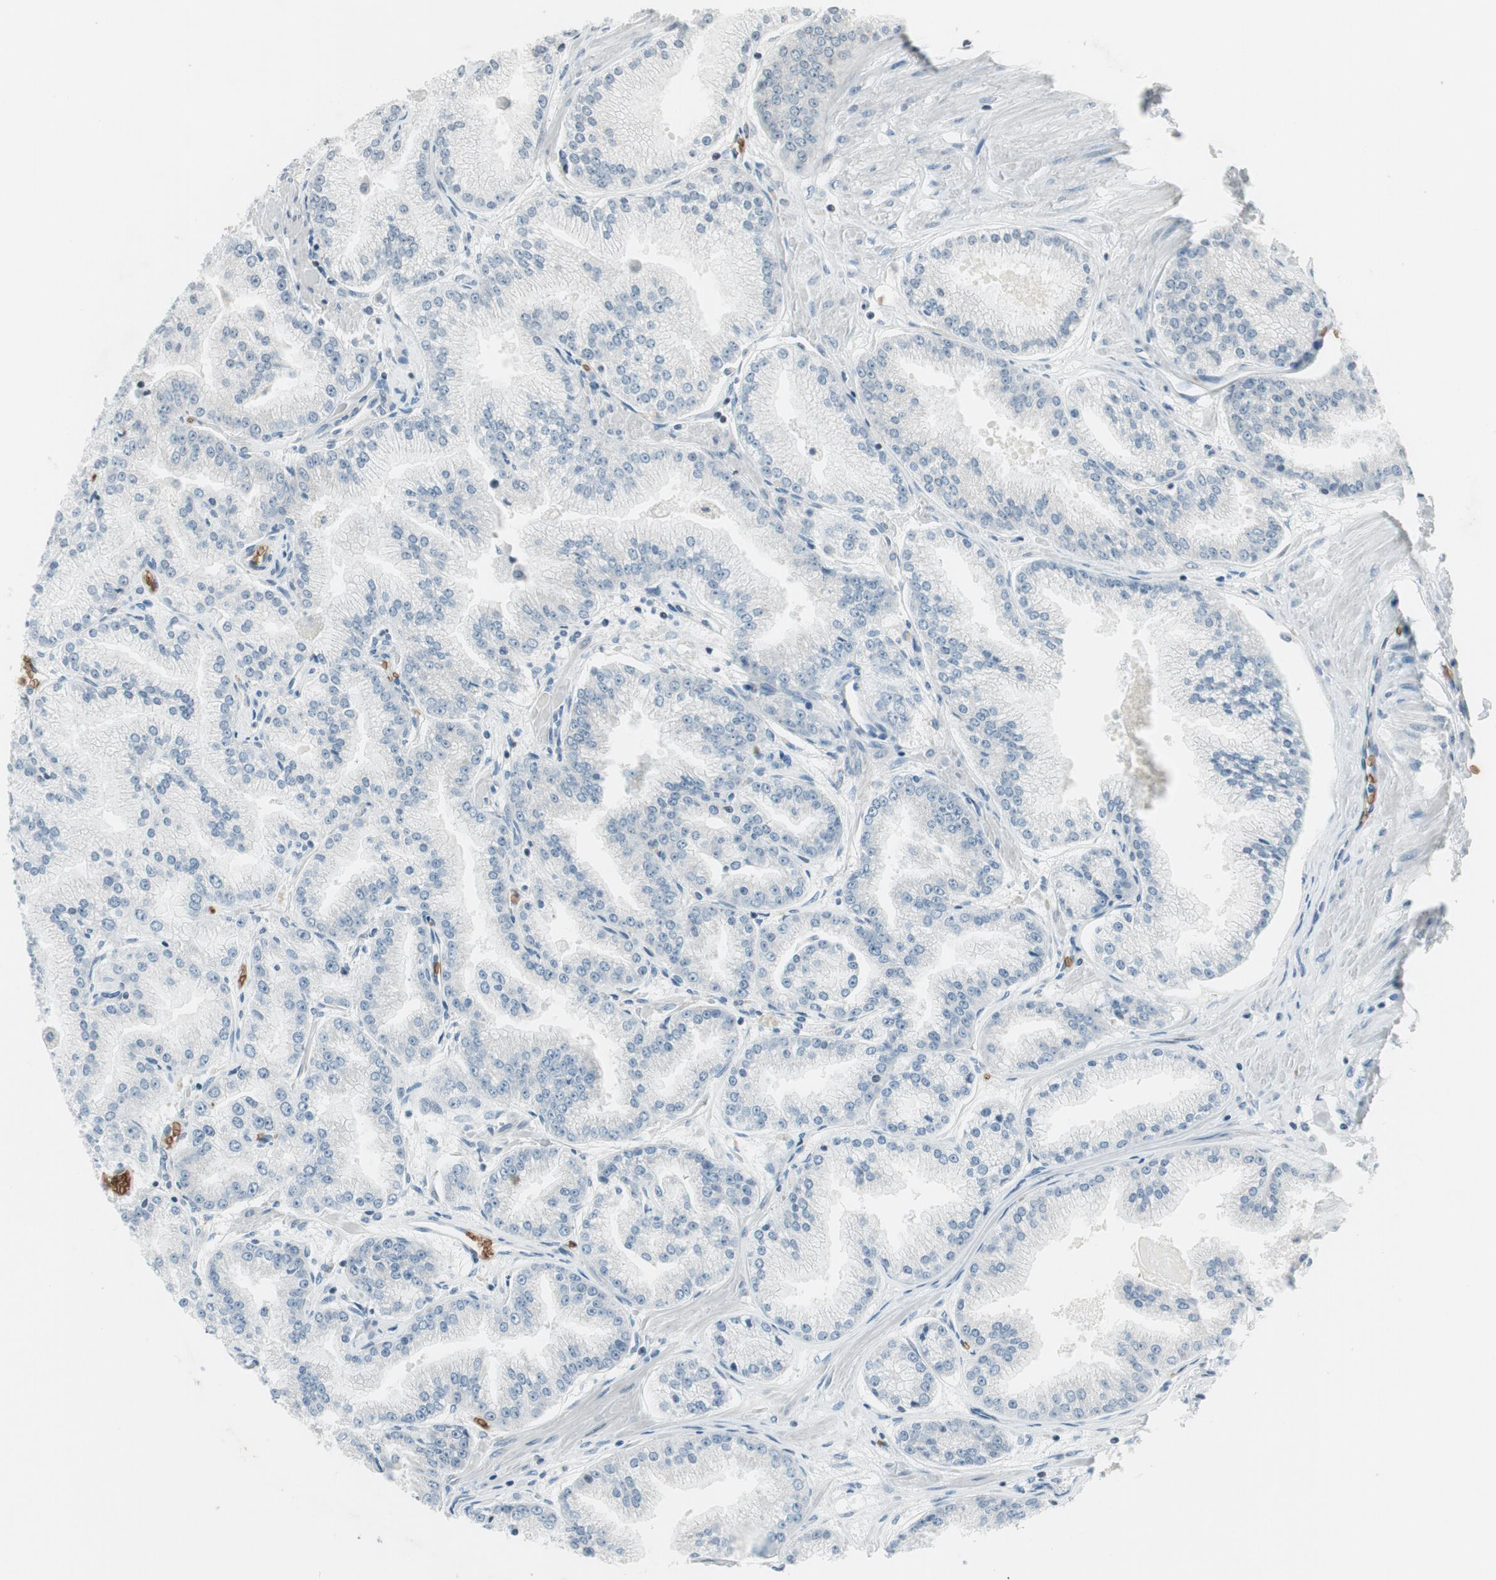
{"staining": {"intensity": "negative", "quantity": "none", "location": "none"}, "tissue": "prostate cancer", "cell_type": "Tumor cells", "image_type": "cancer", "snomed": [{"axis": "morphology", "description": "Adenocarcinoma, High grade"}, {"axis": "topography", "description": "Prostate"}], "caption": "Protein analysis of high-grade adenocarcinoma (prostate) displays no significant expression in tumor cells.", "gene": "GYPC", "patient": {"sex": "male", "age": 61}}